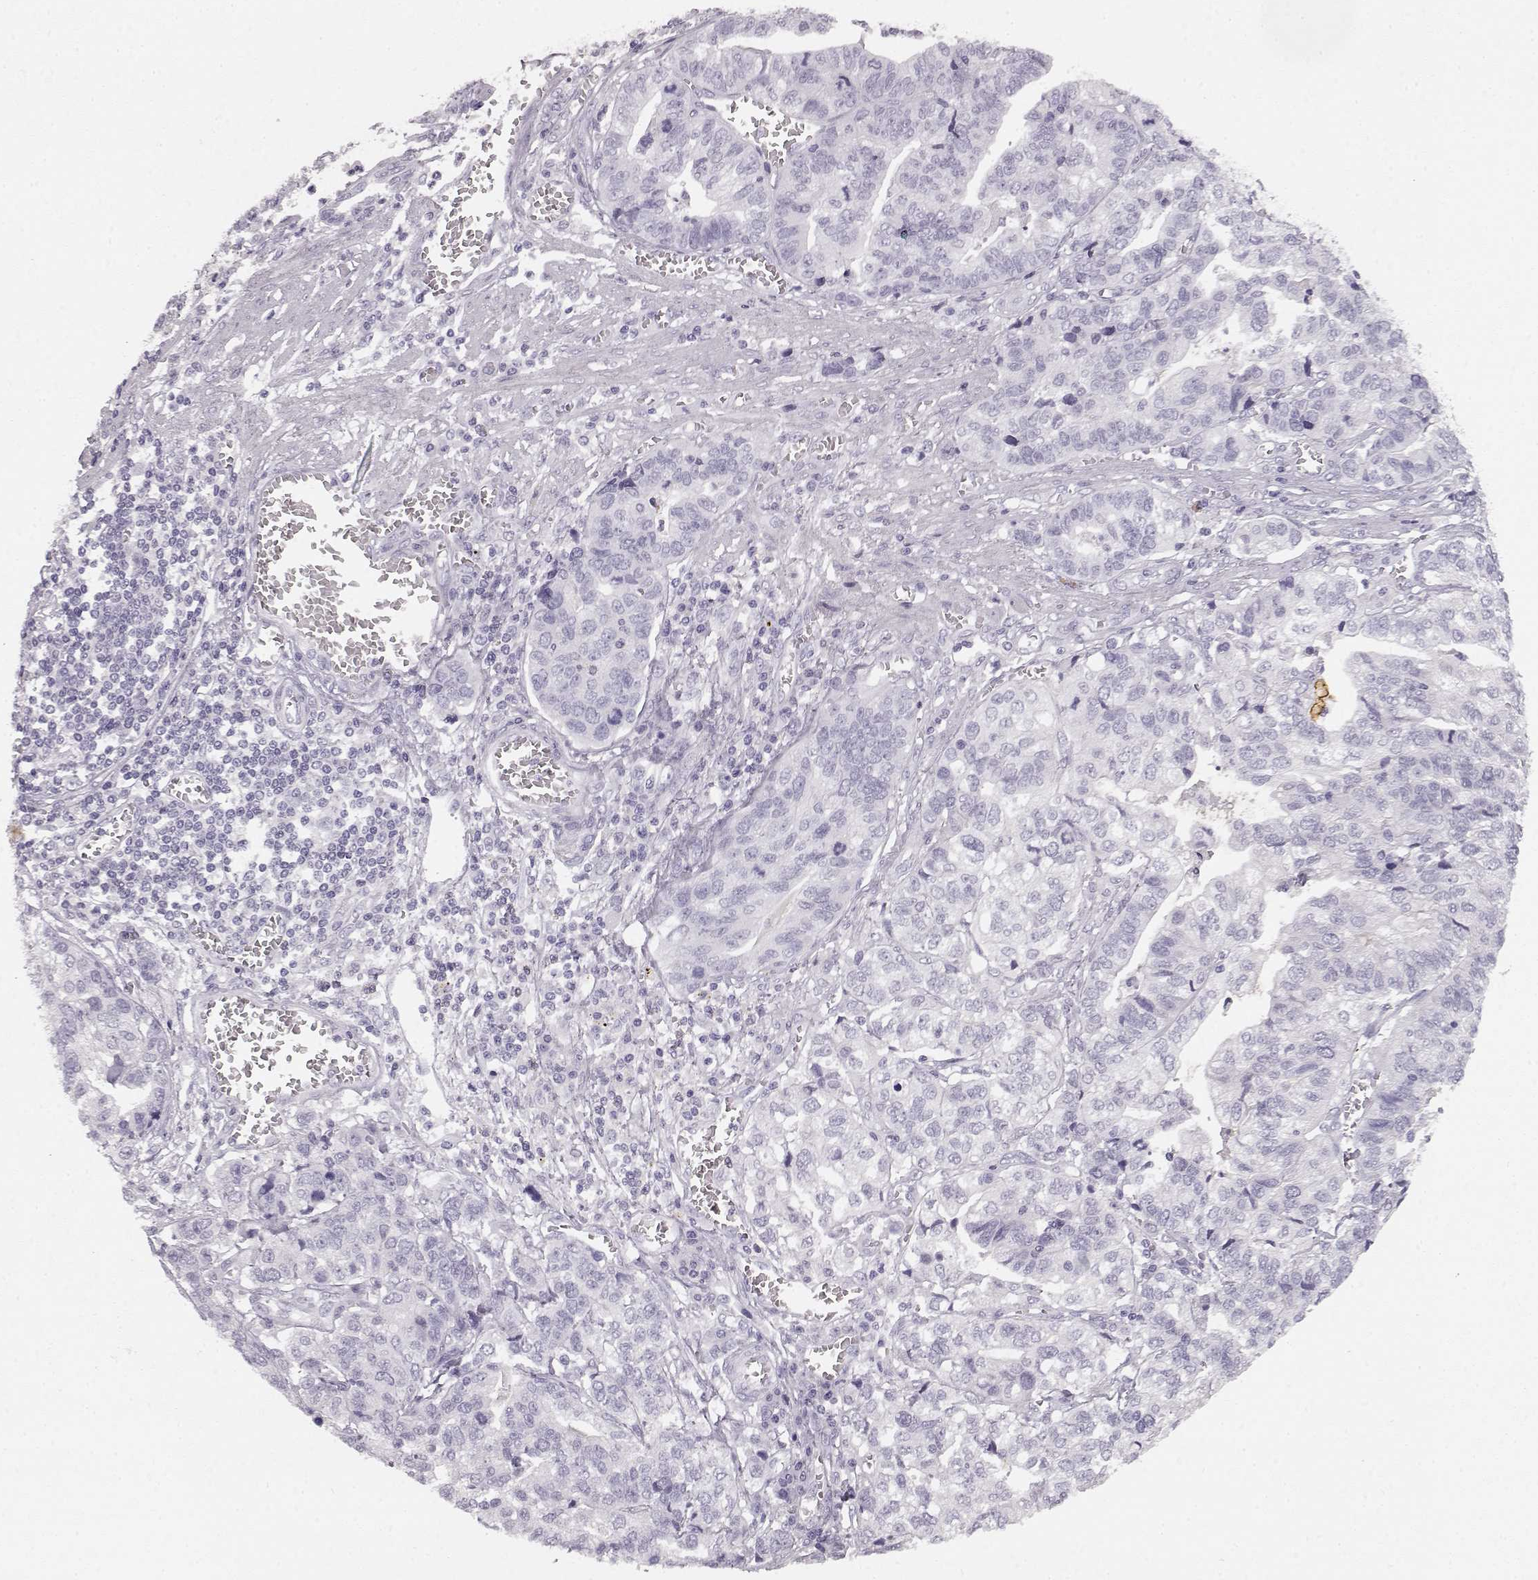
{"staining": {"intensity": "negative", "quantity": "none", "location": "none"}, "tissue": "stomach cancer", "cell_type": "Tumor cells", "image_type": "cancer", "snomed": [{"axis": "morphology", "description": "Adenocarcinoma, NOS"}, {"axis": "topography", "description": "Stomach, upper"}], "caption": "Tumor cells are negative for protein expression in human stomach adenocarcinoma.", "gene": "KIAA0319", "patient": {"sex": "female", "age": 67}}